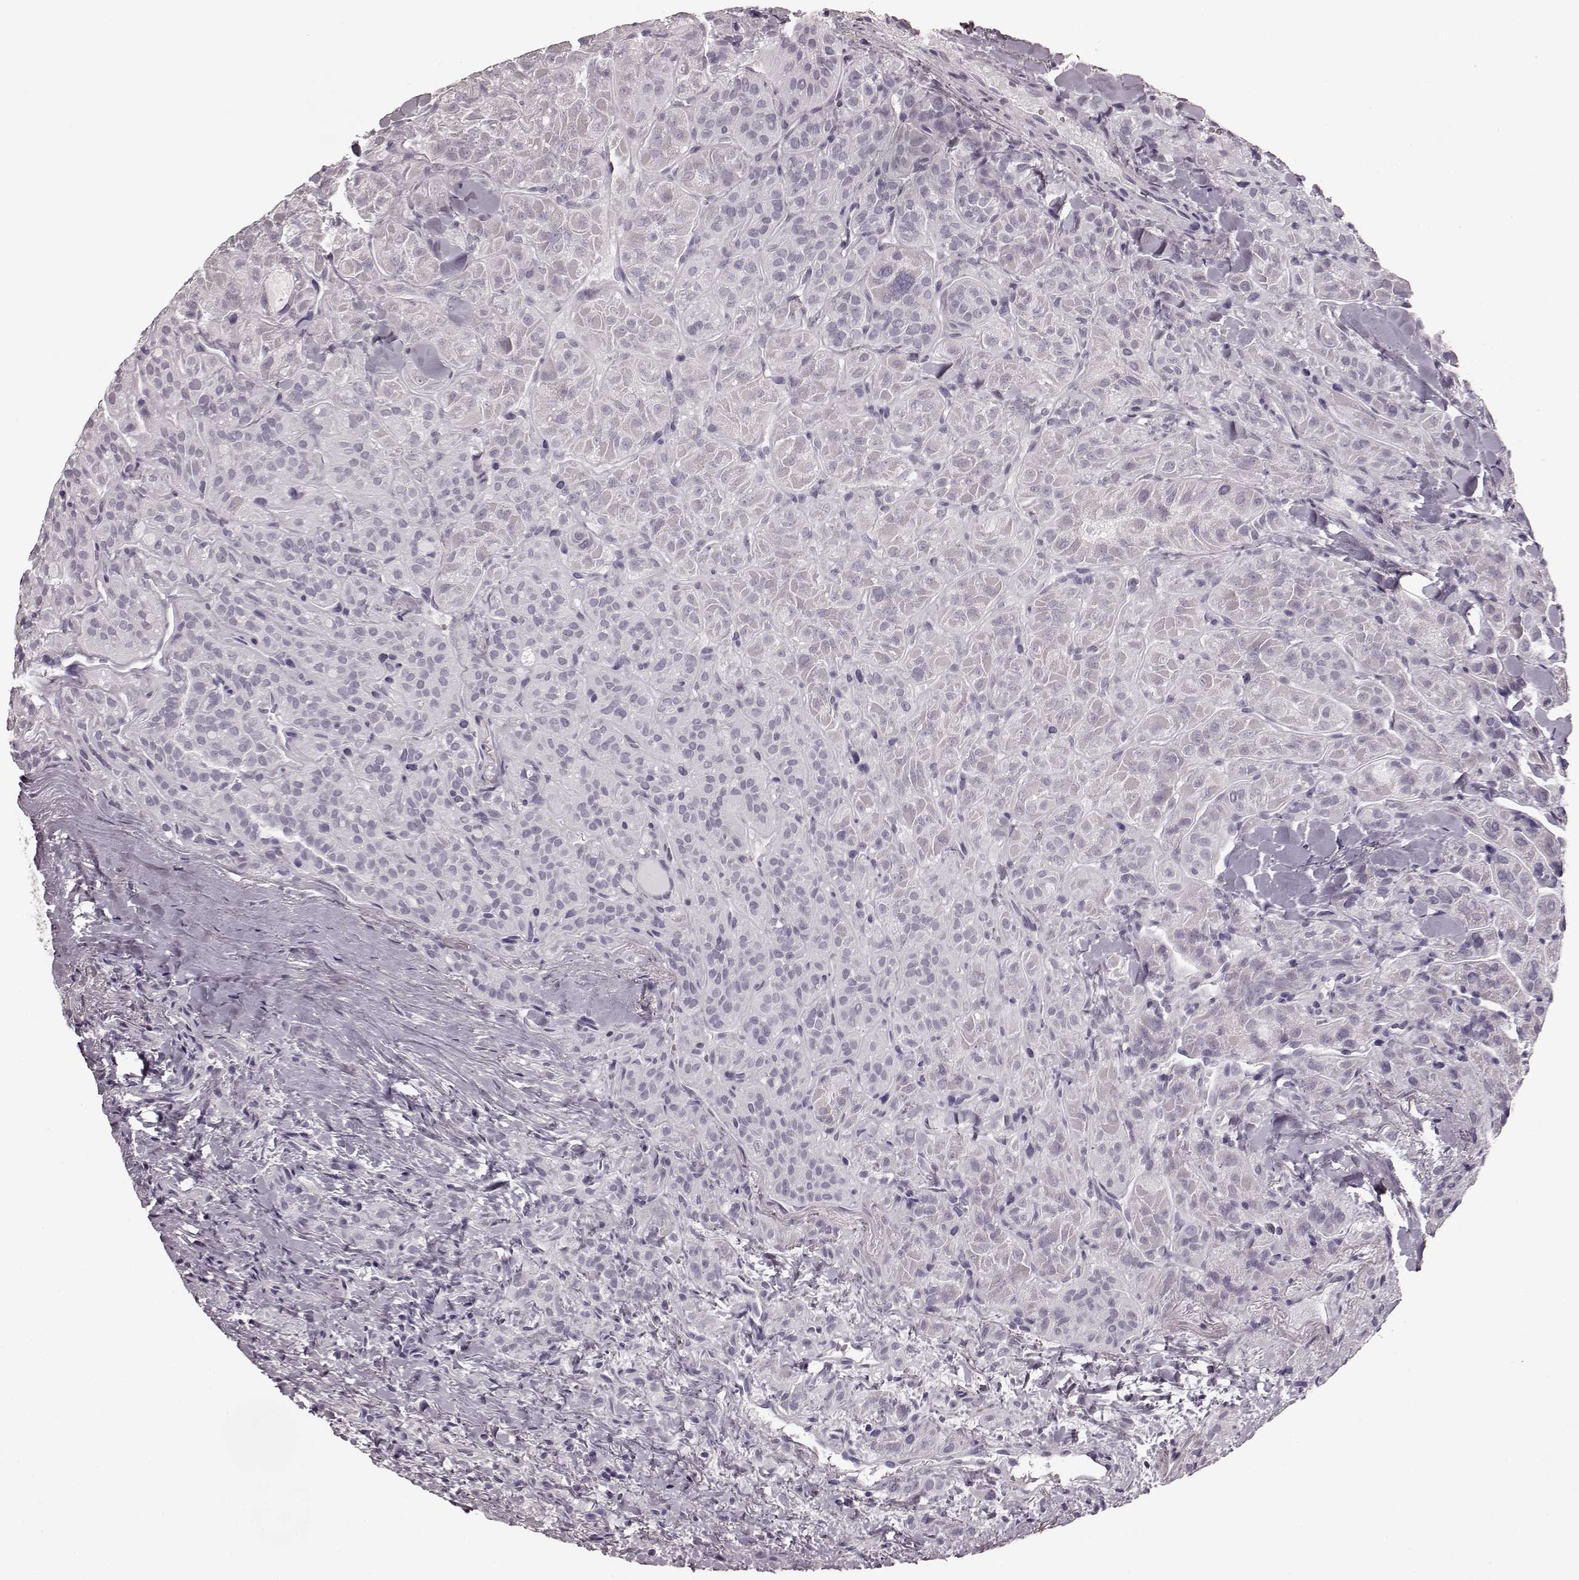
{"staining": {"intensity": "negative", "quantity": "none", "location": "none"}, "tissue": "thyroid cancer", "cell_type": "Tumor cells", "image_type": "cancer", "snomed": [{"axis": "morphology", "description": "Papillary adenocarcinoma, NOS"}, {"axis": "topography", "description": "Thyroid gland"}], "caption": "This is an immunohistochemistry photomicrograph of human thyroid cancer. There is no staining in tumor cells.", "gene": "TRPM1", "patient": {"sex": "female", "age": 45}}